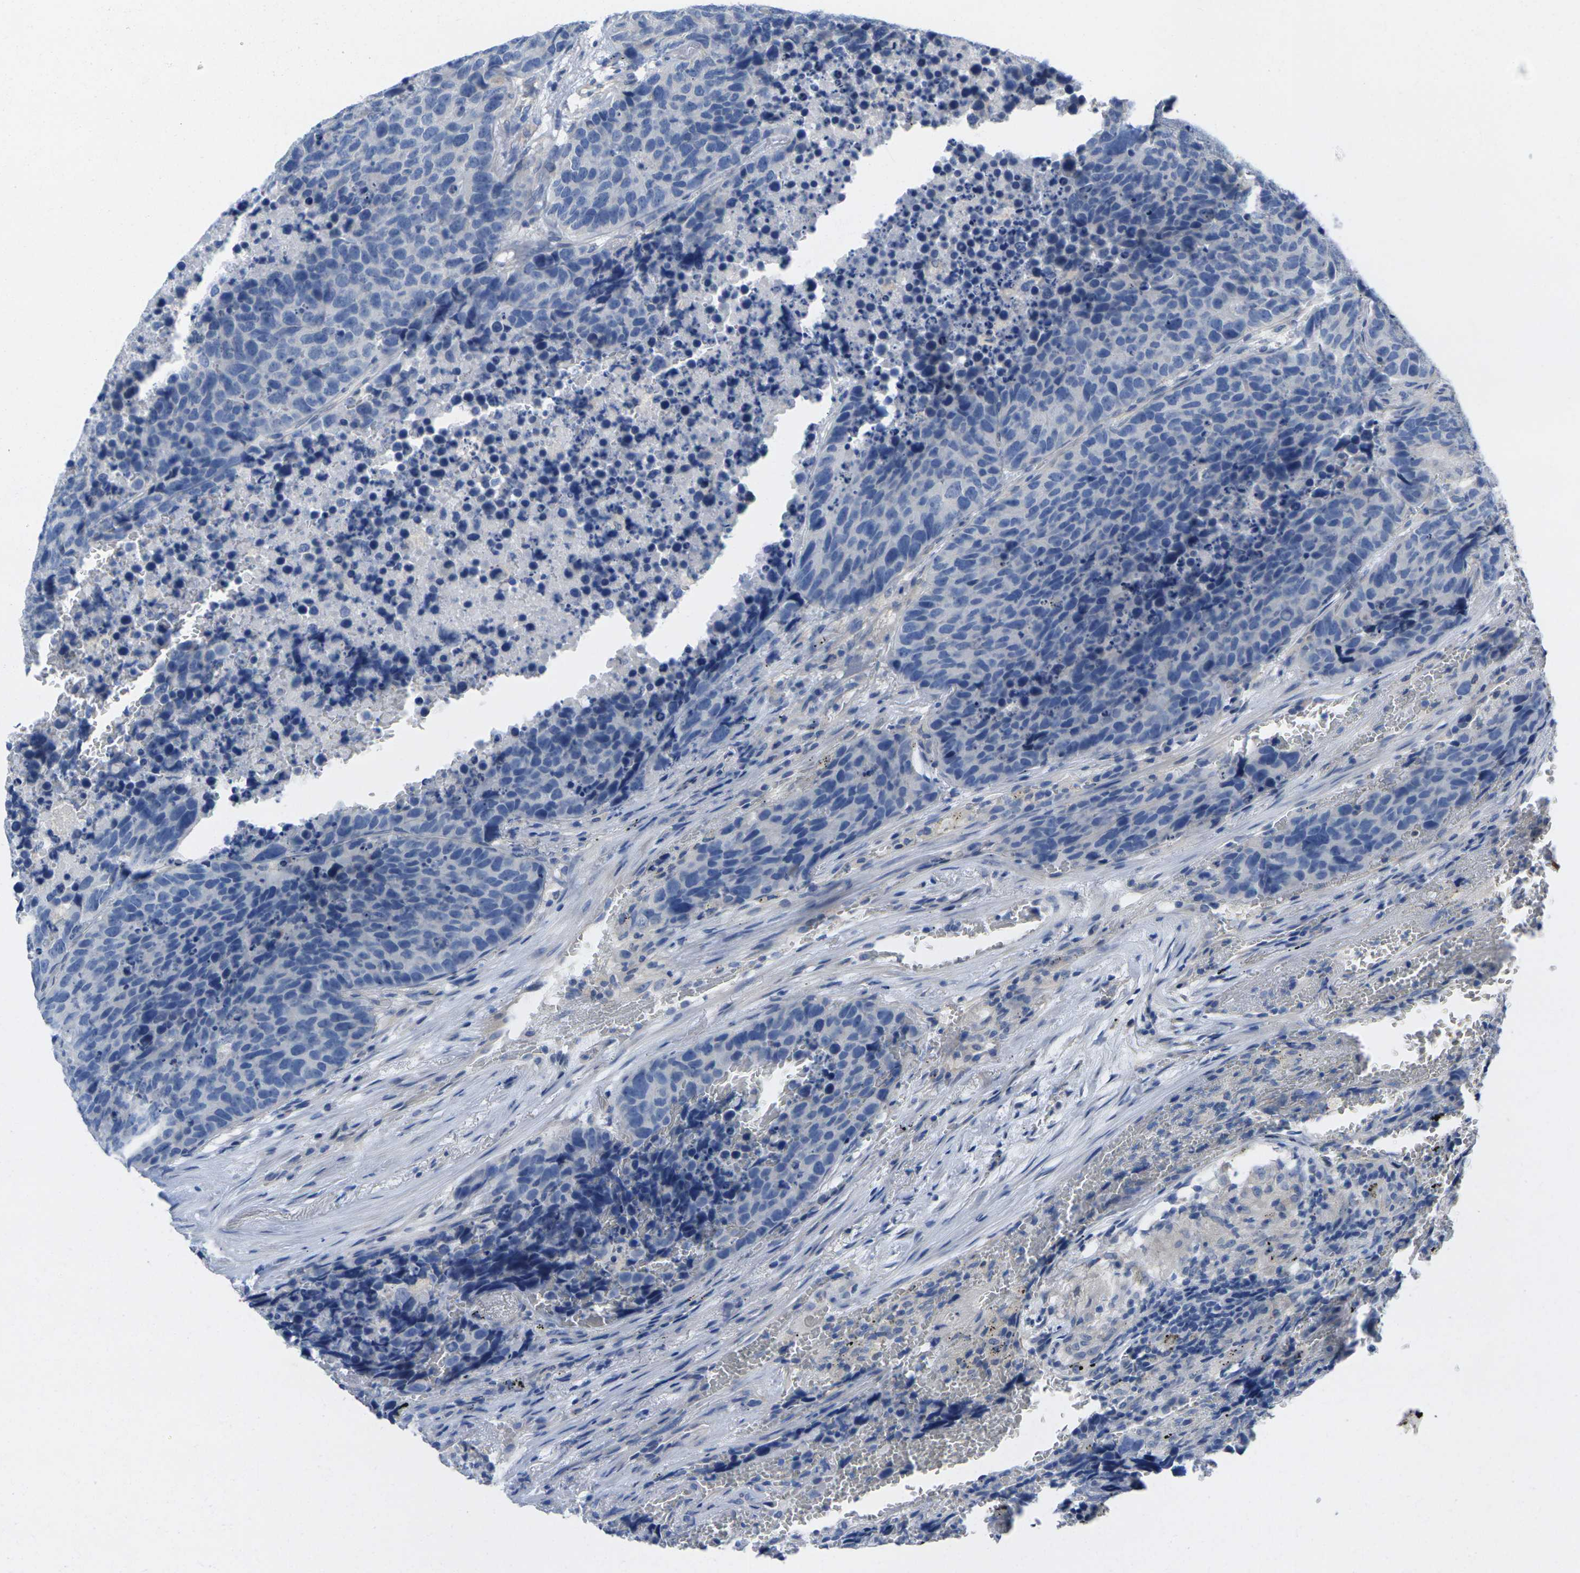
{"staining": {"intensity": "negative", "quantity": "none", "location": "none"}, "tissue": "carcinoid", "cell_type": "Tumor cells", "image_type": "cancer", "snomed": [{"axis": "morphology", "description": "Carcinoid, malignant, NOS"}, {"axis": "topography", "description": "Lung"}], "caption": "Immunohistochemistry micrograph of neoplastic tissue: carcinoid (malignant) stained with DAB demonstrates no significant protein positivity in tumor cells. The staining is performed using DAB brown chromogen with nuclei counter-stained in using hematoxylin.", "gene": "TNNI3", "patient": {"sex": "male", "age": 60}}